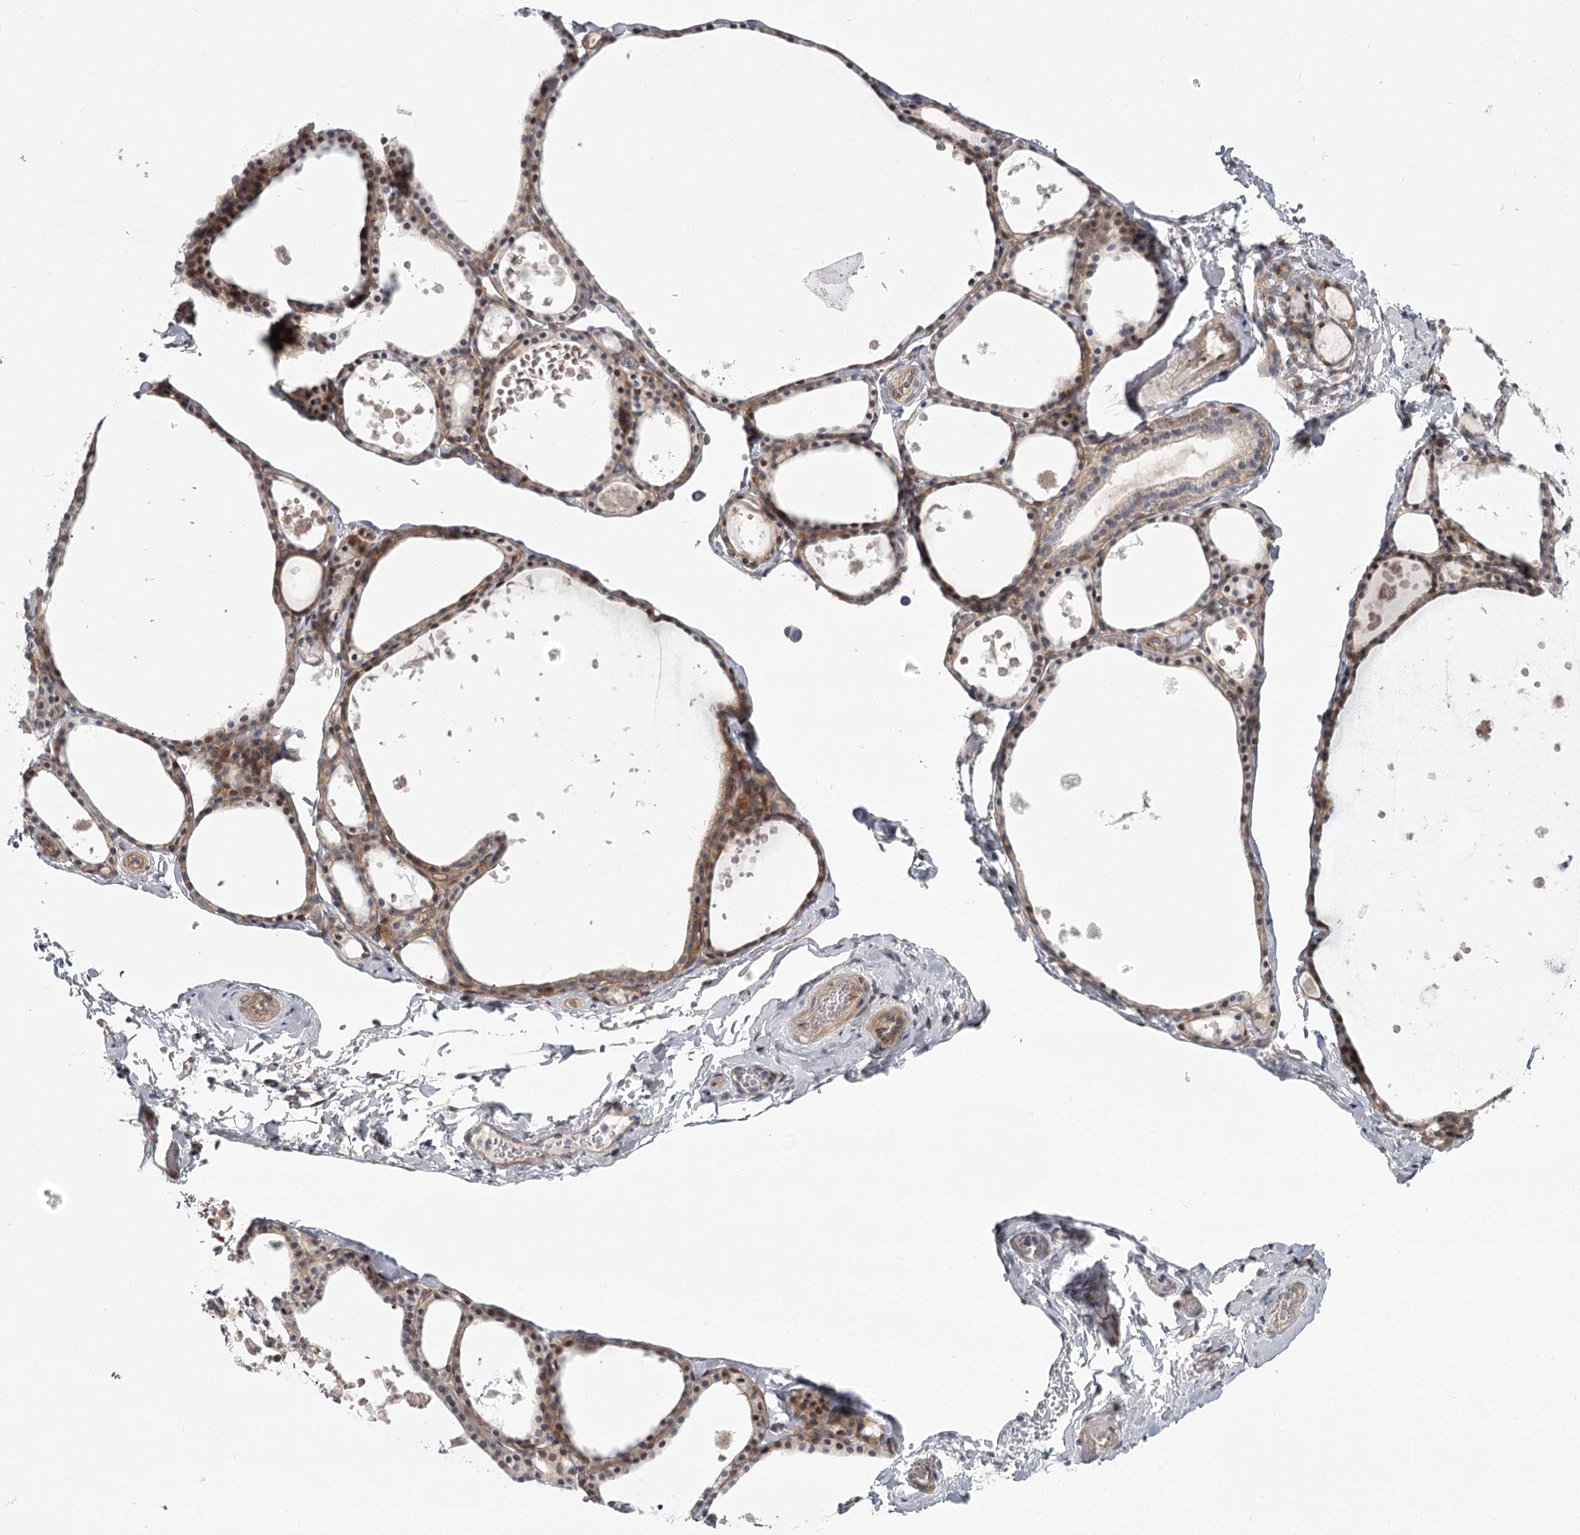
{"staining": {"intensity": "weak", "quantity": "25%-75%", "location": "cytoplasmic/membranous"}, "tissue": "thyroid gland", "cell_type": "Glandular cells", "image_type": "normal", "snomed": [{"axis": "morphology", "description": "Normal tissue, NOS"}, {"axis": "topography", "description": "Thyroid gland"}], "caption": "High-magnification brightfield microscopy of benign thyroid gland stained with DAB (brown) and counterstained with hematoxylin (blue). glandular cells exhibit weak cytoplasmic/membranous positivity is present in about25%-75% of cells.", "gene": "CCNG2", "patient": {"sex": "male", "age": 56}}